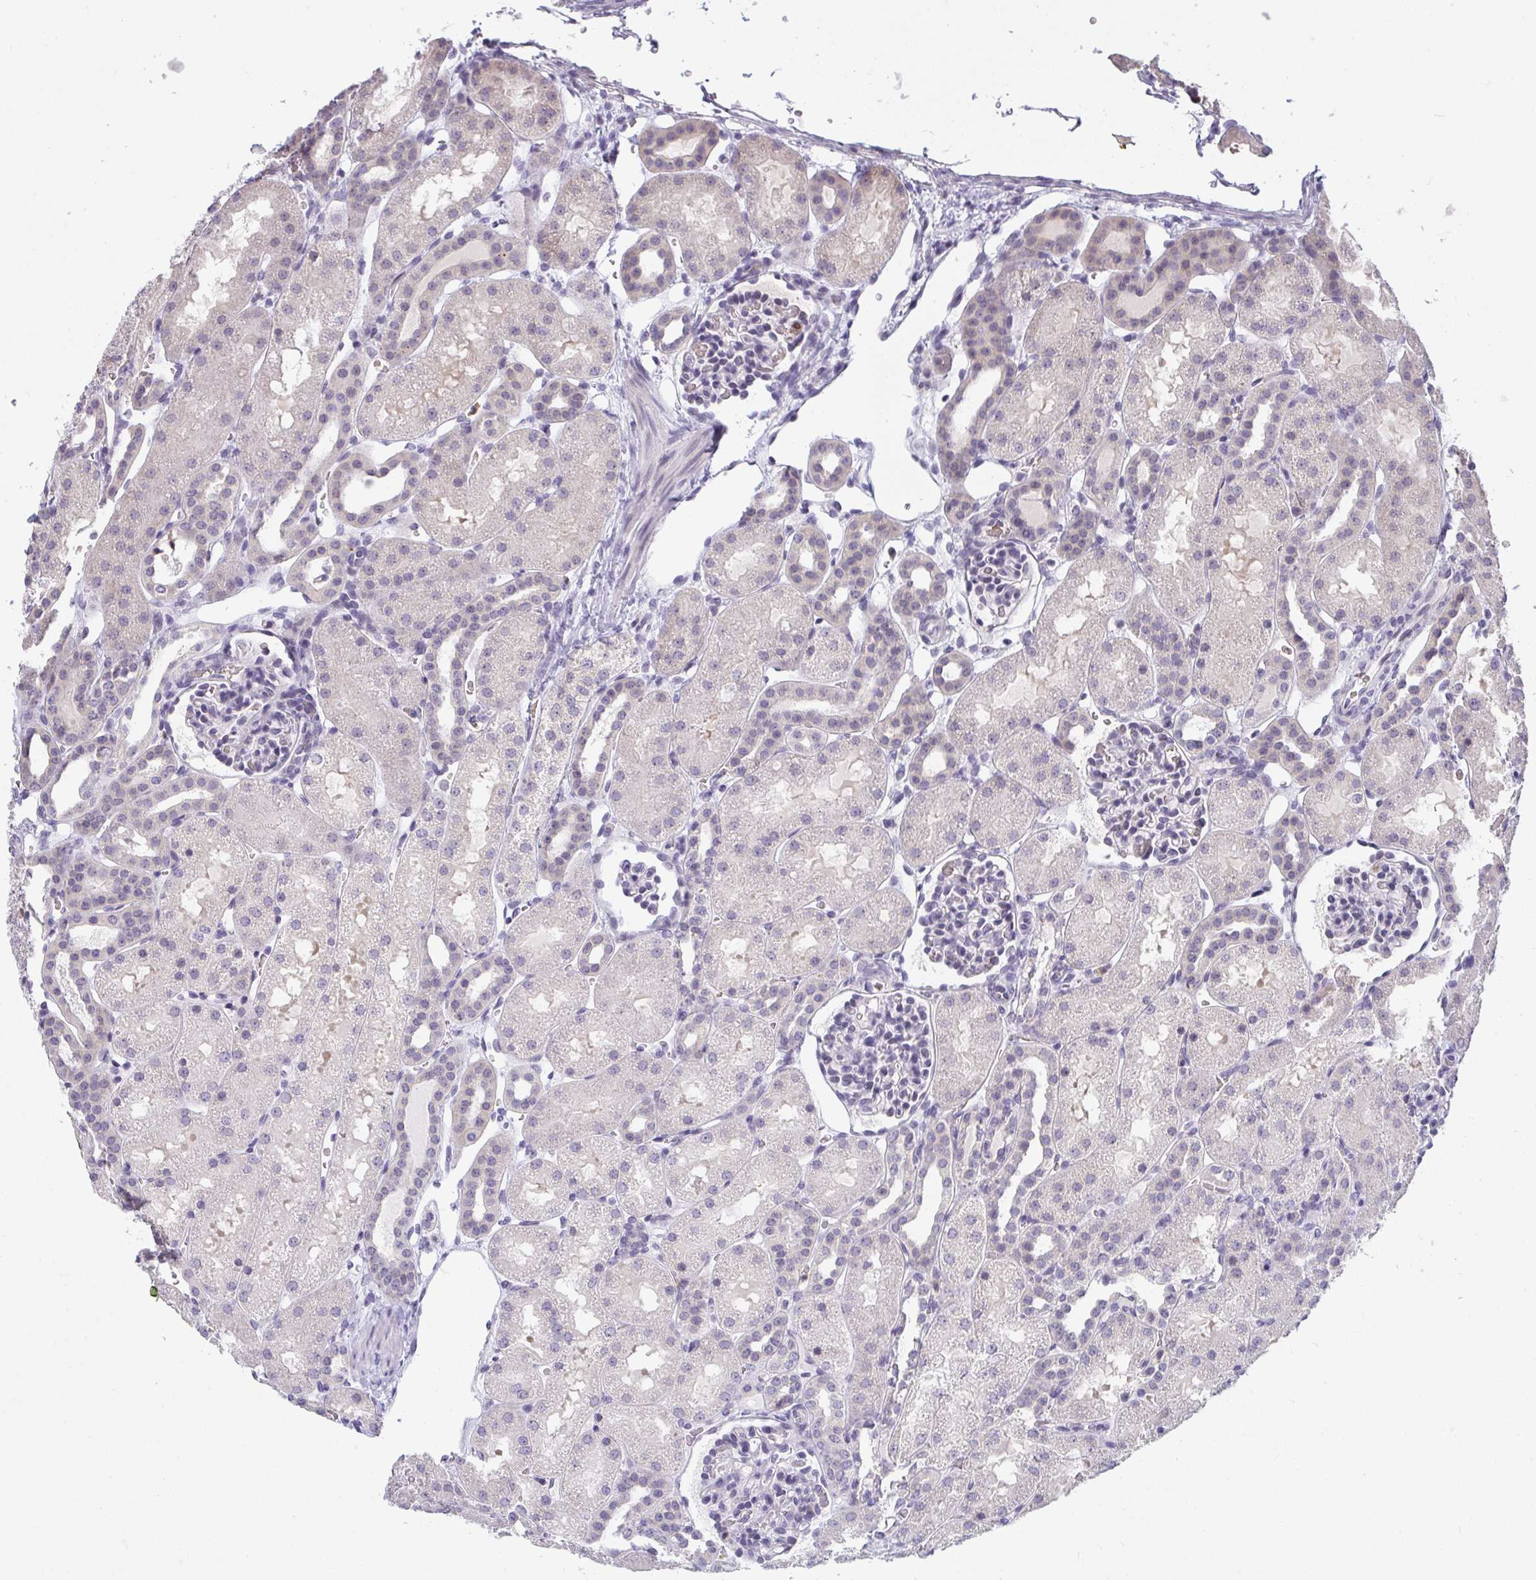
{"staining": {"intensity": "weak", "quantity": "<25%", "location": "cytoplasmic/membranous"}, "tissue": "kidney", "cell_type": "Cells in glomeruli", "image_type": "normal", "snomed": [{"axis": "morphology", "description": "Normal tissue, NOS"}, {"axis": "topography", "description": "Kidney"}], "caption": "Immunohistochemistry (IHC) micrograph of benign kidney: kidney stained with DAB reveals no significant protein expression in cells in glomeruli.", "gene": "RIOK1", "patient": {"sex": "male", "age": 2}}